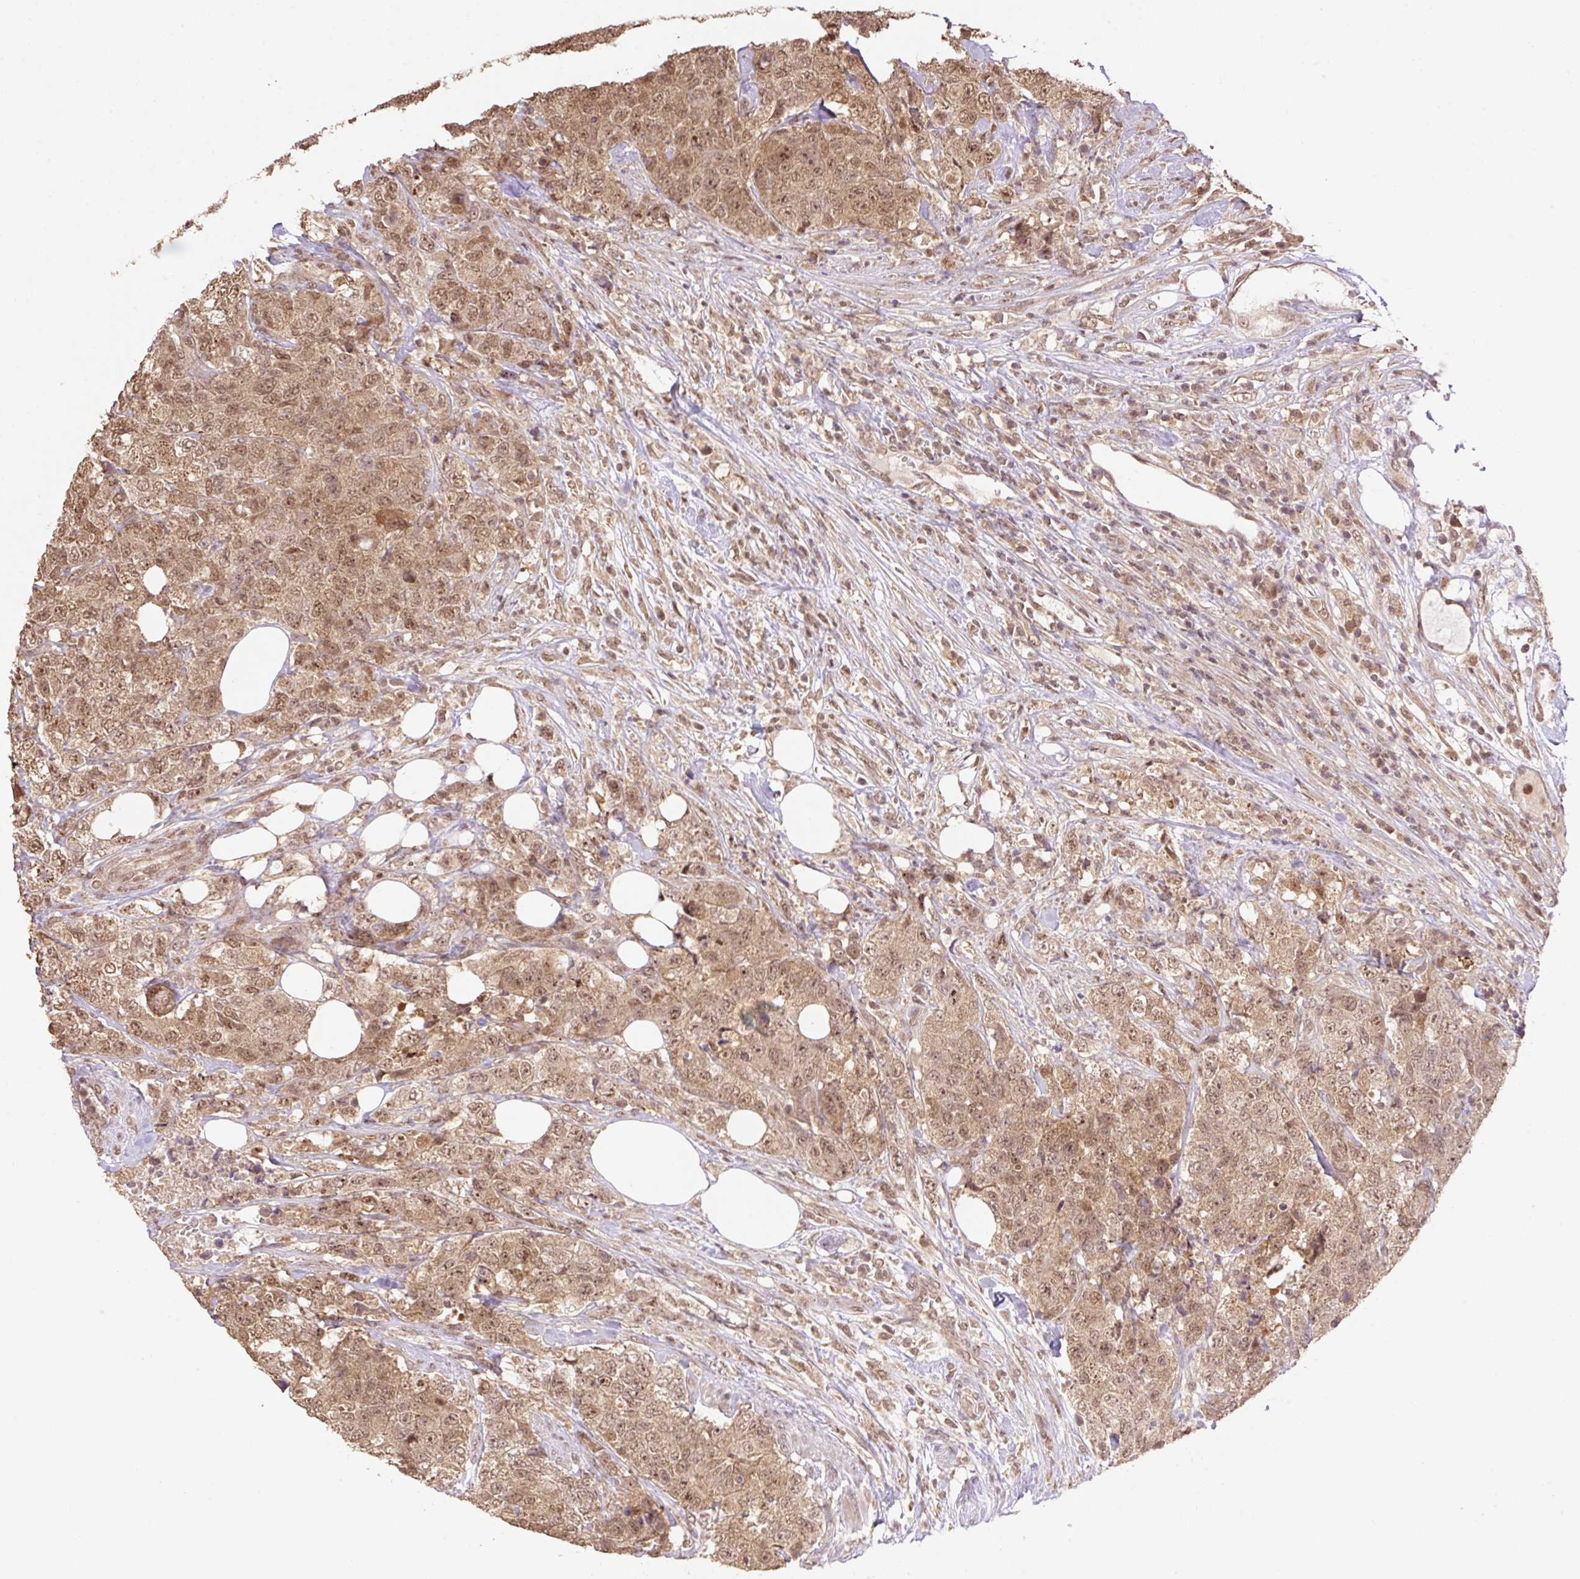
{"staining": {"intensity": "moderate", "quantity": ">75%", "location": "cytoplasmic/membranous,nuclear"}, "tissue": "urothelial cancer", "cell_type": "Tumor cells", "image_type": "cancer", "snomed": [{"axis": "morphology", "description": "Urothelial carcinoma, High grade"}, {"axis": "topography", "description": "Urinary bladder"}], "caption": "Urothelial cancer was stained to show a protein in brown. There is medium levels of moderate cytoplasmic/membranous and nuclear expression in approximately >75% of tumor cells.", "gene": "VPS25", "patient": {"sex": "female", "age": 78}}